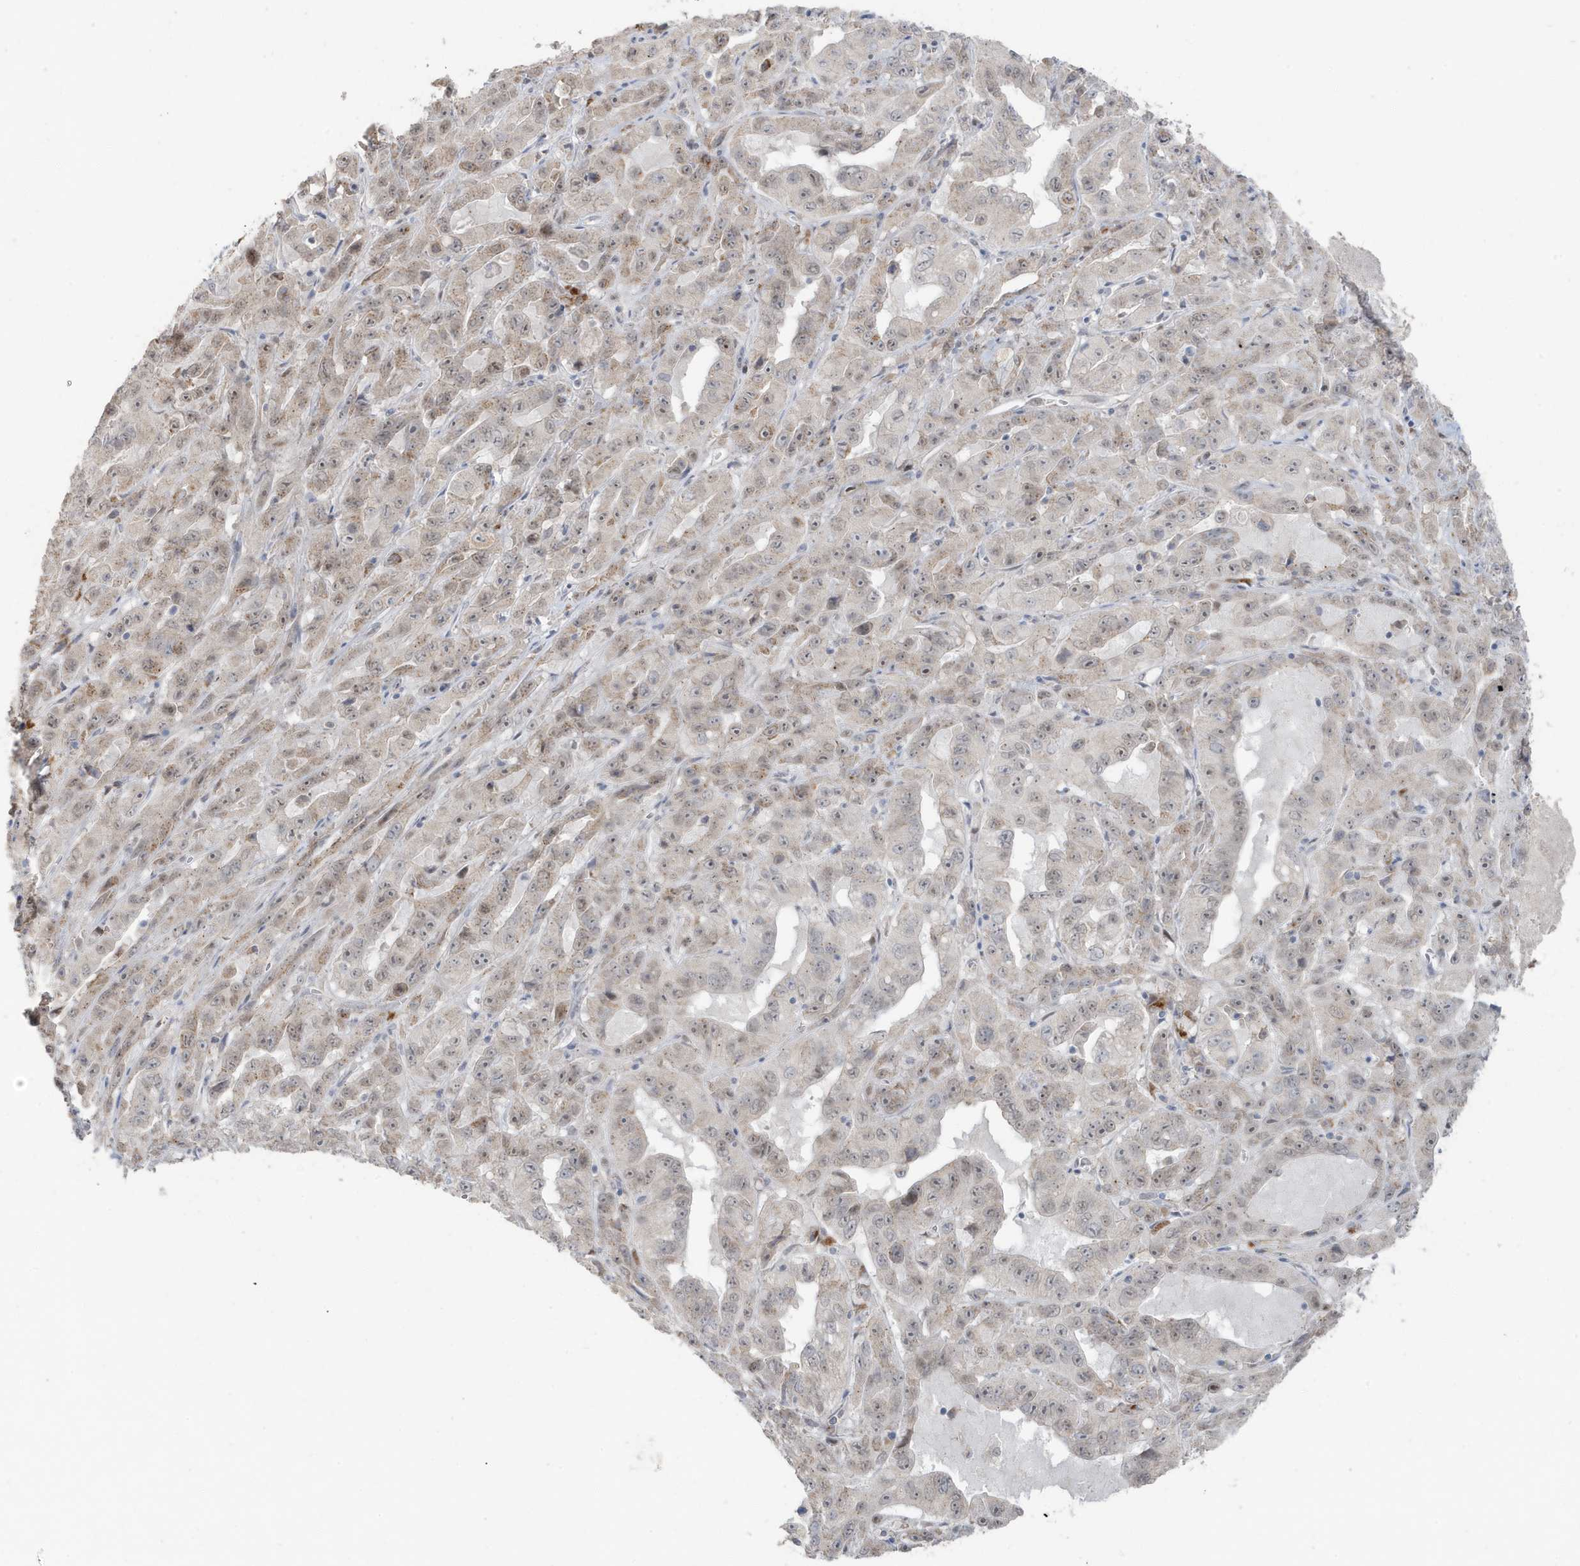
{"staining": {"intensity": "weak", "quantity": "25%-75%", "location": "nuclear"}, "tissue": "pancreatic cancer", "cell_type": "Tumor cells", "image_type": "cancer", "snomed": [{"axis": "morphology", "description": "Adenocarcinoma, NOS"}, {"axis": "topography", "description": "Pancreas"}], "caption": "IHC micrograph of human adenocarcinoma (pancreatic) stained for a protein (brown), which shows low levels of weak nuclear positivity in about 25%-75% of tumor cells.", "gene": "RER1", "patient": {"sex": "male", "age": 63}}